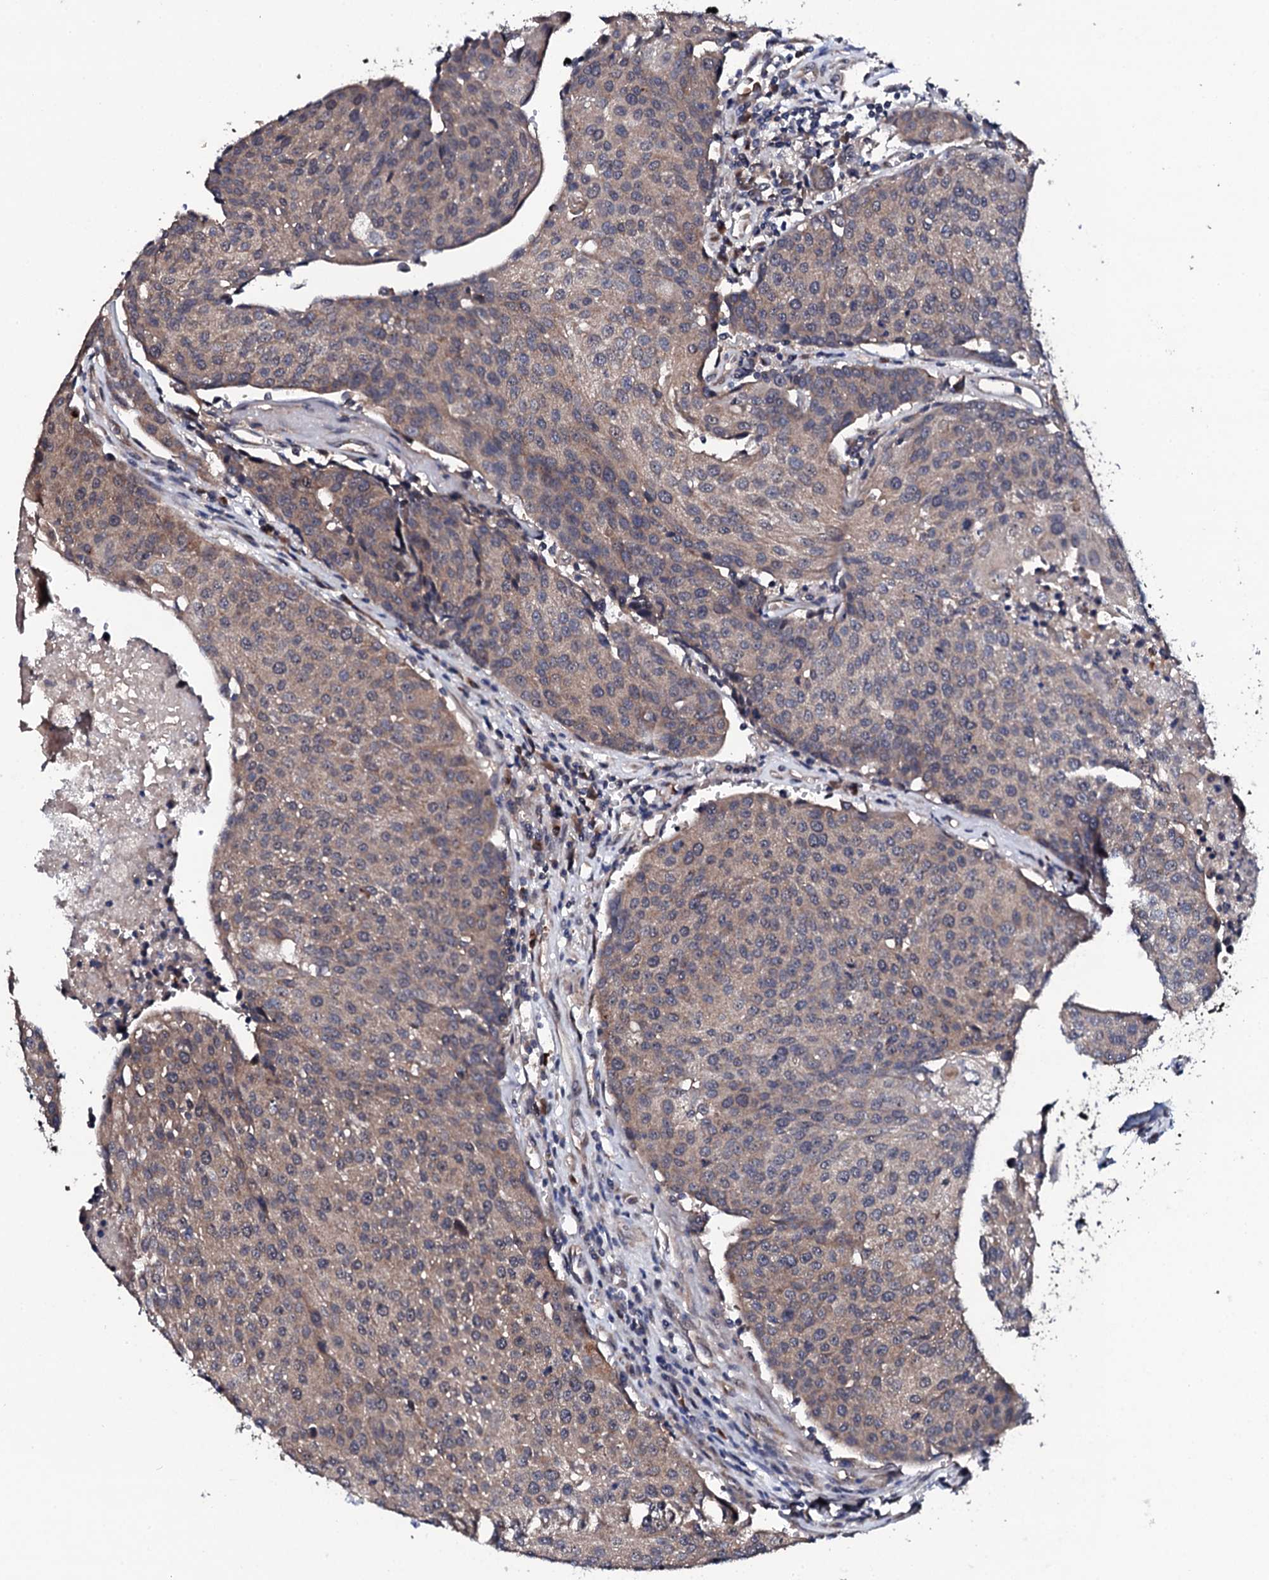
{"staining": {"intensity": "moderate", "quantity": "25%-75%", "location": "cytoplasmic/membranous"}, "tissue": "urothelial cancer", "cell_type": "Tumor cells", "image_type": "cancer", "snomed": [{"axis": "morphology", "description": "Urothelial carcinoma, High grade"}, {"axis": "topography", "description": "Urinary bladder"}], "caption": "IHC histopathology image of neoplastic tissue: human urothelial carcinoma (high-grade) stained using immunohistochemistry (IHC) shows medium levels of moderate protein expression localized specifically in the cytoplasmic/membranous of tumor cells, appearing as a cytoplasmic/membranous brown color.", "gene": "IP6K1", "patient": {"sex": "female", "age": 85}}